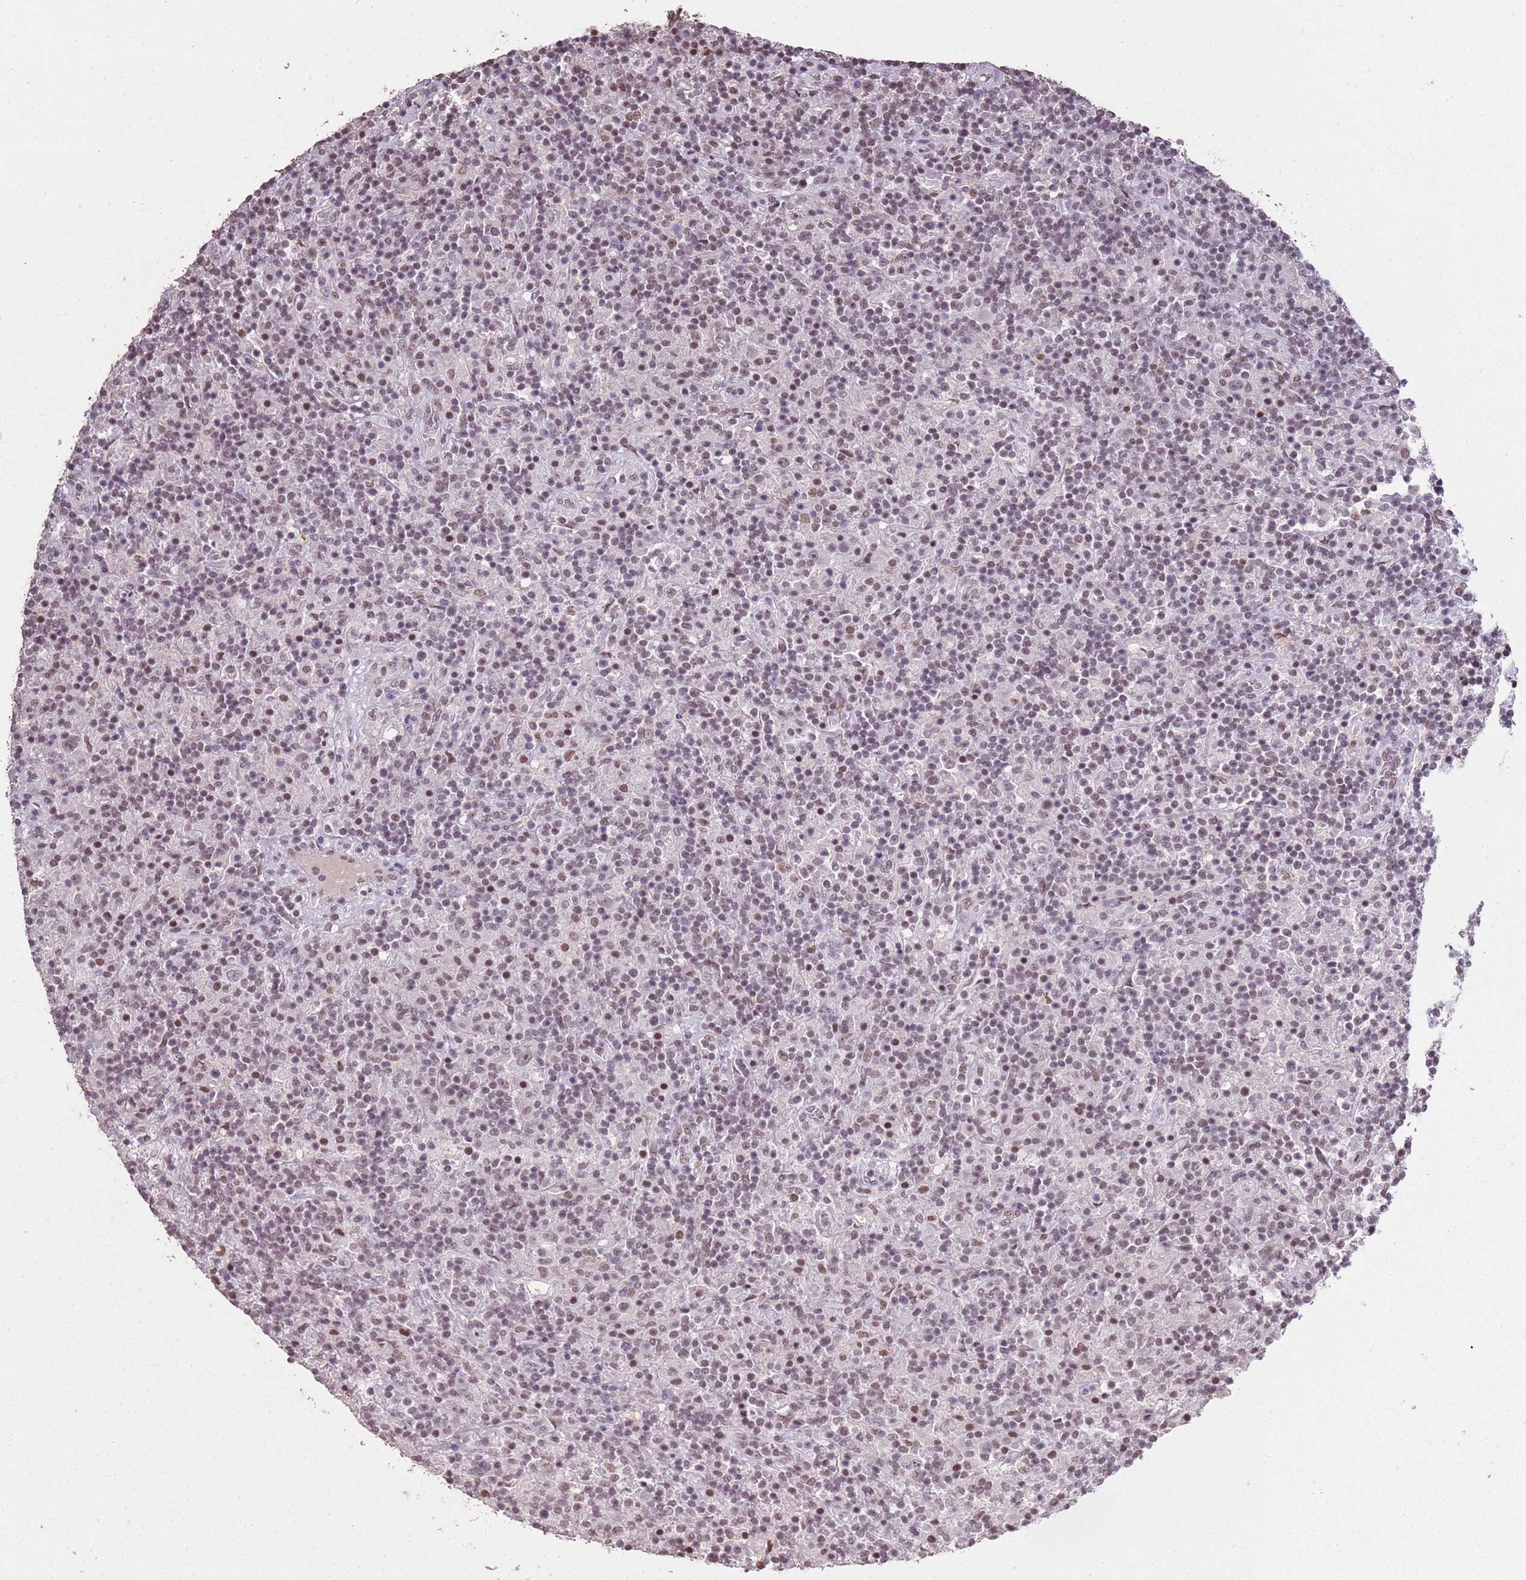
{"staining": {"intensity": "weak", "quantity": "<25%", "location": "nuclear"}, "tissue": "lymphoma", "cell_type": "Tumor cells", "image_type": "cancer", "snomed": [{"axis": "morphology", "description": "Hodgkin's disease, NOS"}, {"axis": "topography", "description": "Lymph node"}], "caption": "Lymphoma was stained to show a protein in brown. There is no significant staining in tumor cells. (Brightfield microscopy of DAB (3,3'-diaminobenzidine) IHC at high magnification).", "gene": "ARL14EP", "patient": {"sex": "male", "age": 70}}